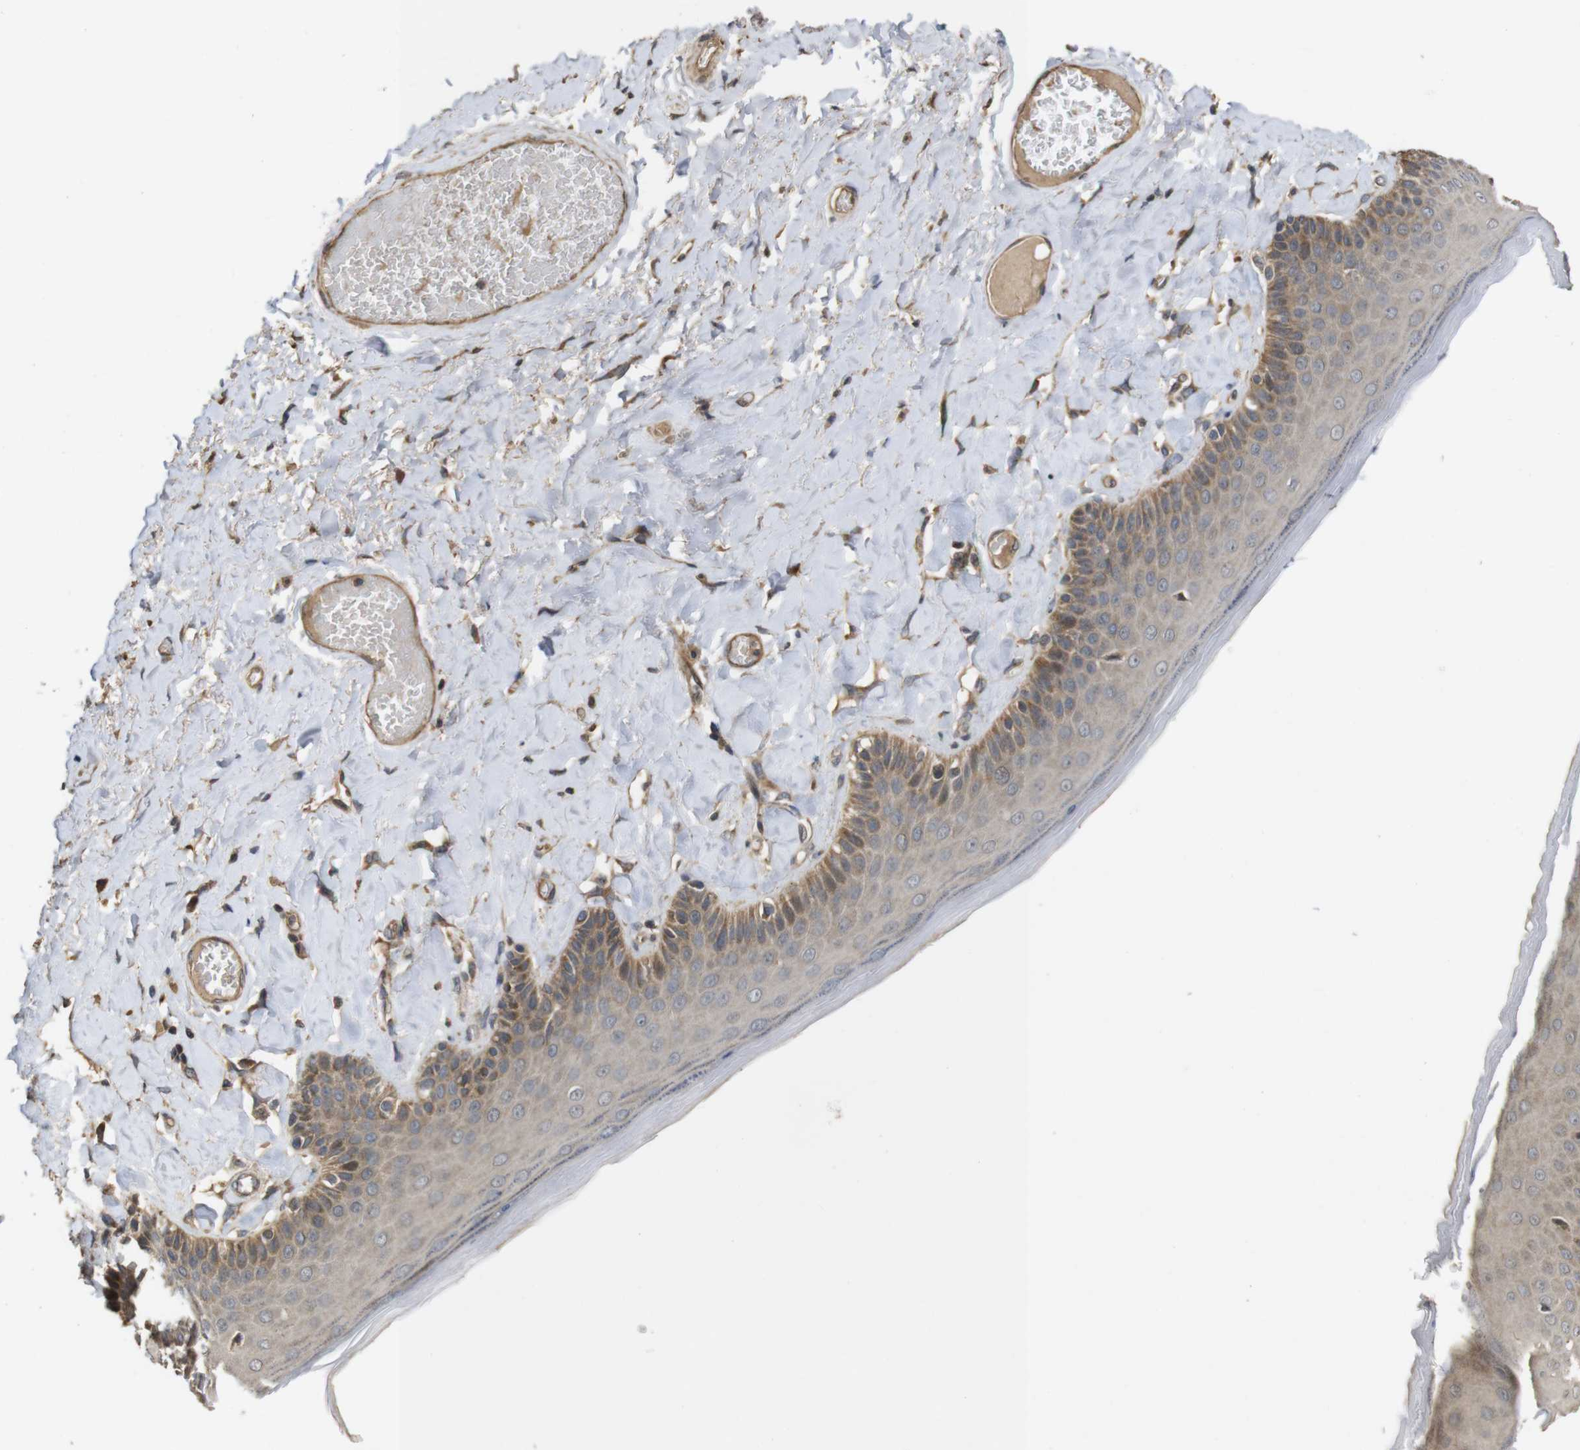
{"staining": {"intensity": "moderate", "quantity": "25%-75%", "location": "cytoplasmic/membranous"}, "tissue": "skin", "cell_type": "Epidermal cells", "image_type": "normal", "snomed": [{"axis": "morphology", "description": "Normal tissue, NOS"}, {"axis": "topography", "description": "Anal"}], "caption": "A brown stain shows moderate cytoplasmic/membranous positivity of a protein in epidermal cells of unremarkable skin.", "gene": "PCDHB10", "patient": {"sex": "male", "age": 69}}